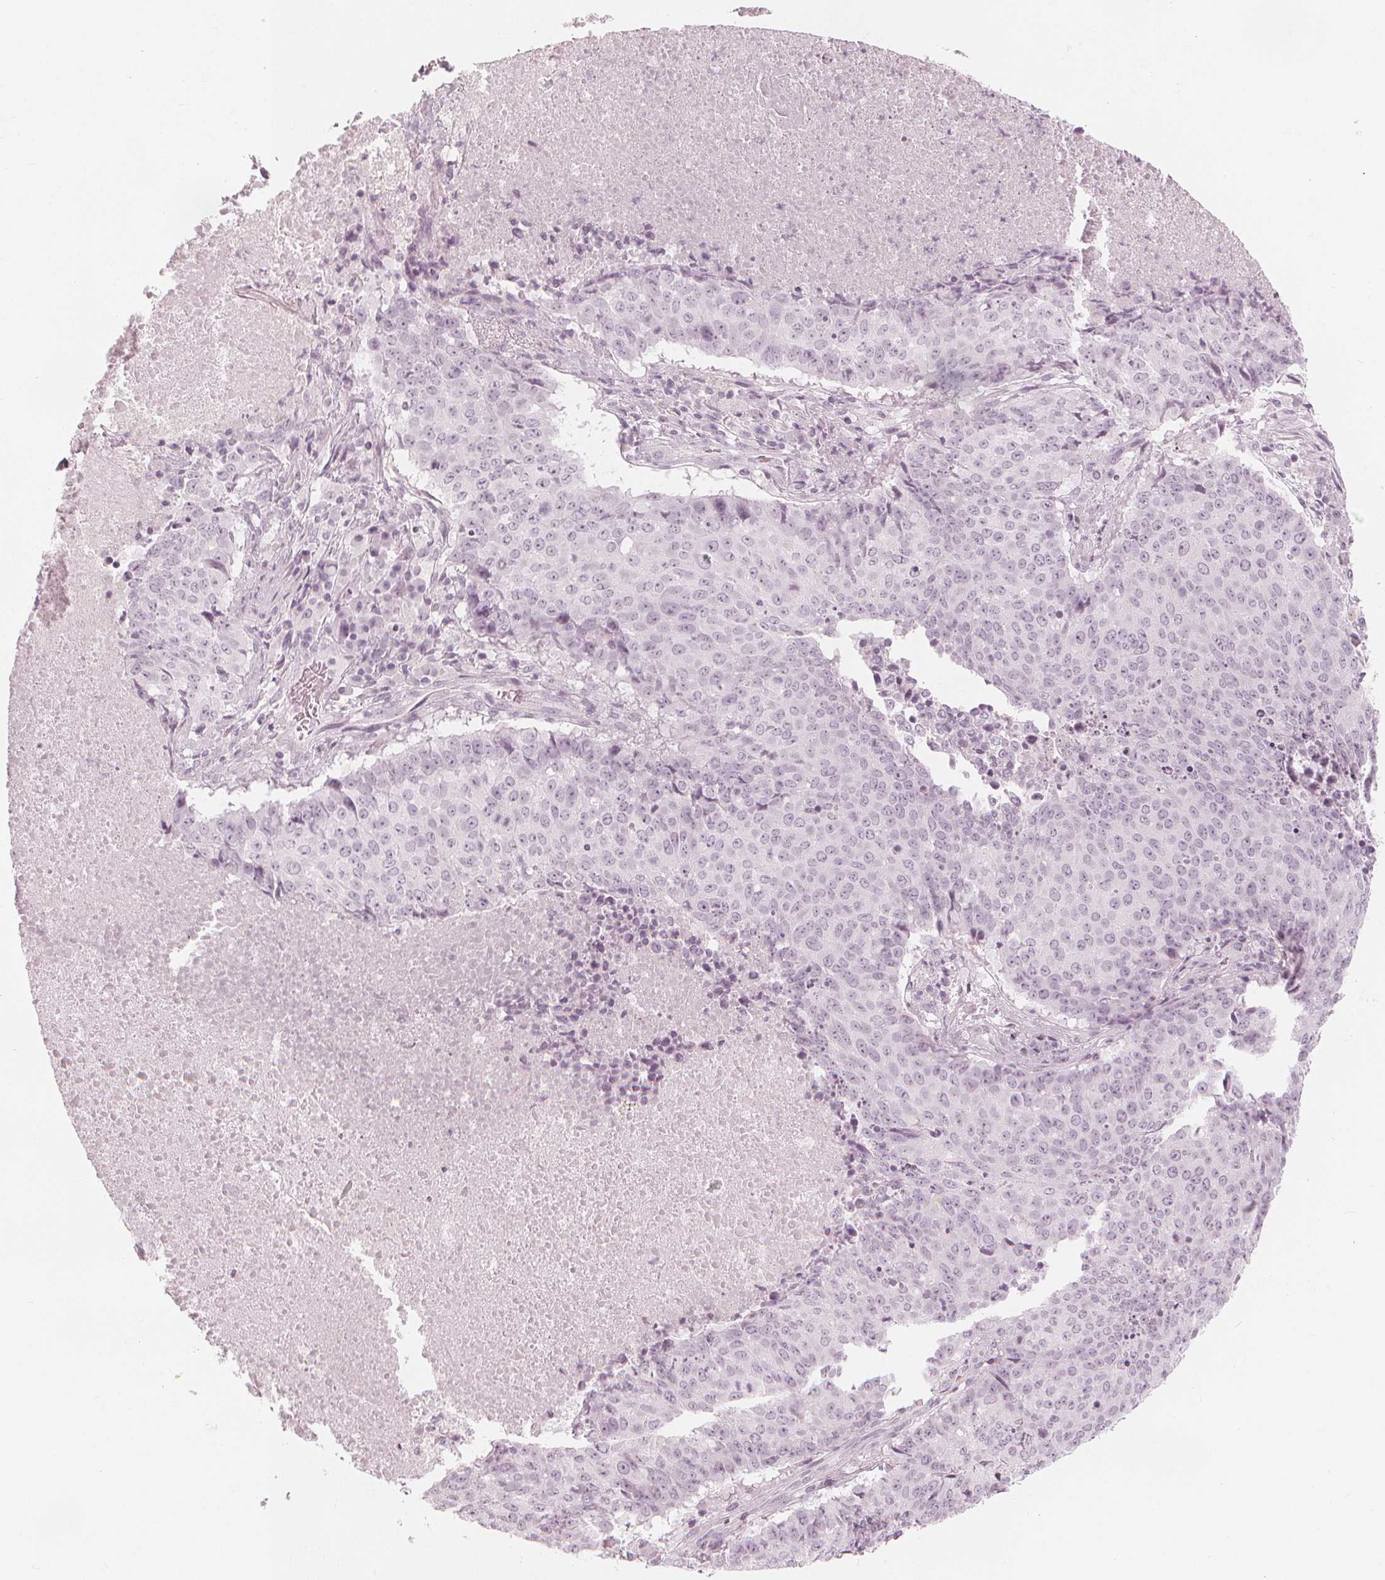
{"staining": {"intensity": "negative", "quantity": "none", "location": "none"}, "tissue": "lung cancer", "cell_type": "Tumor cells", "image_type": "cancer", "snomed": [{"axis": "morphology", "description": "Normal tissue, NOS"}, {"axis": "morphology", "description": "Squamous cell carcinoma, NOS"}, {"axis": "topography", "description": "Bronchus"}, {"axis": "topography", "description": "Lung"}], "caption": "Image shows no protein positivity in tumor cells of lung squamous cell carcinoma tissue. (DAB (3,3'-diaminobenzidine) immunohistochemistry visualized using brightfield microscopy, high magnification).", "gene": "PAEP", "patient": {"sex": "male", "age": 64}}